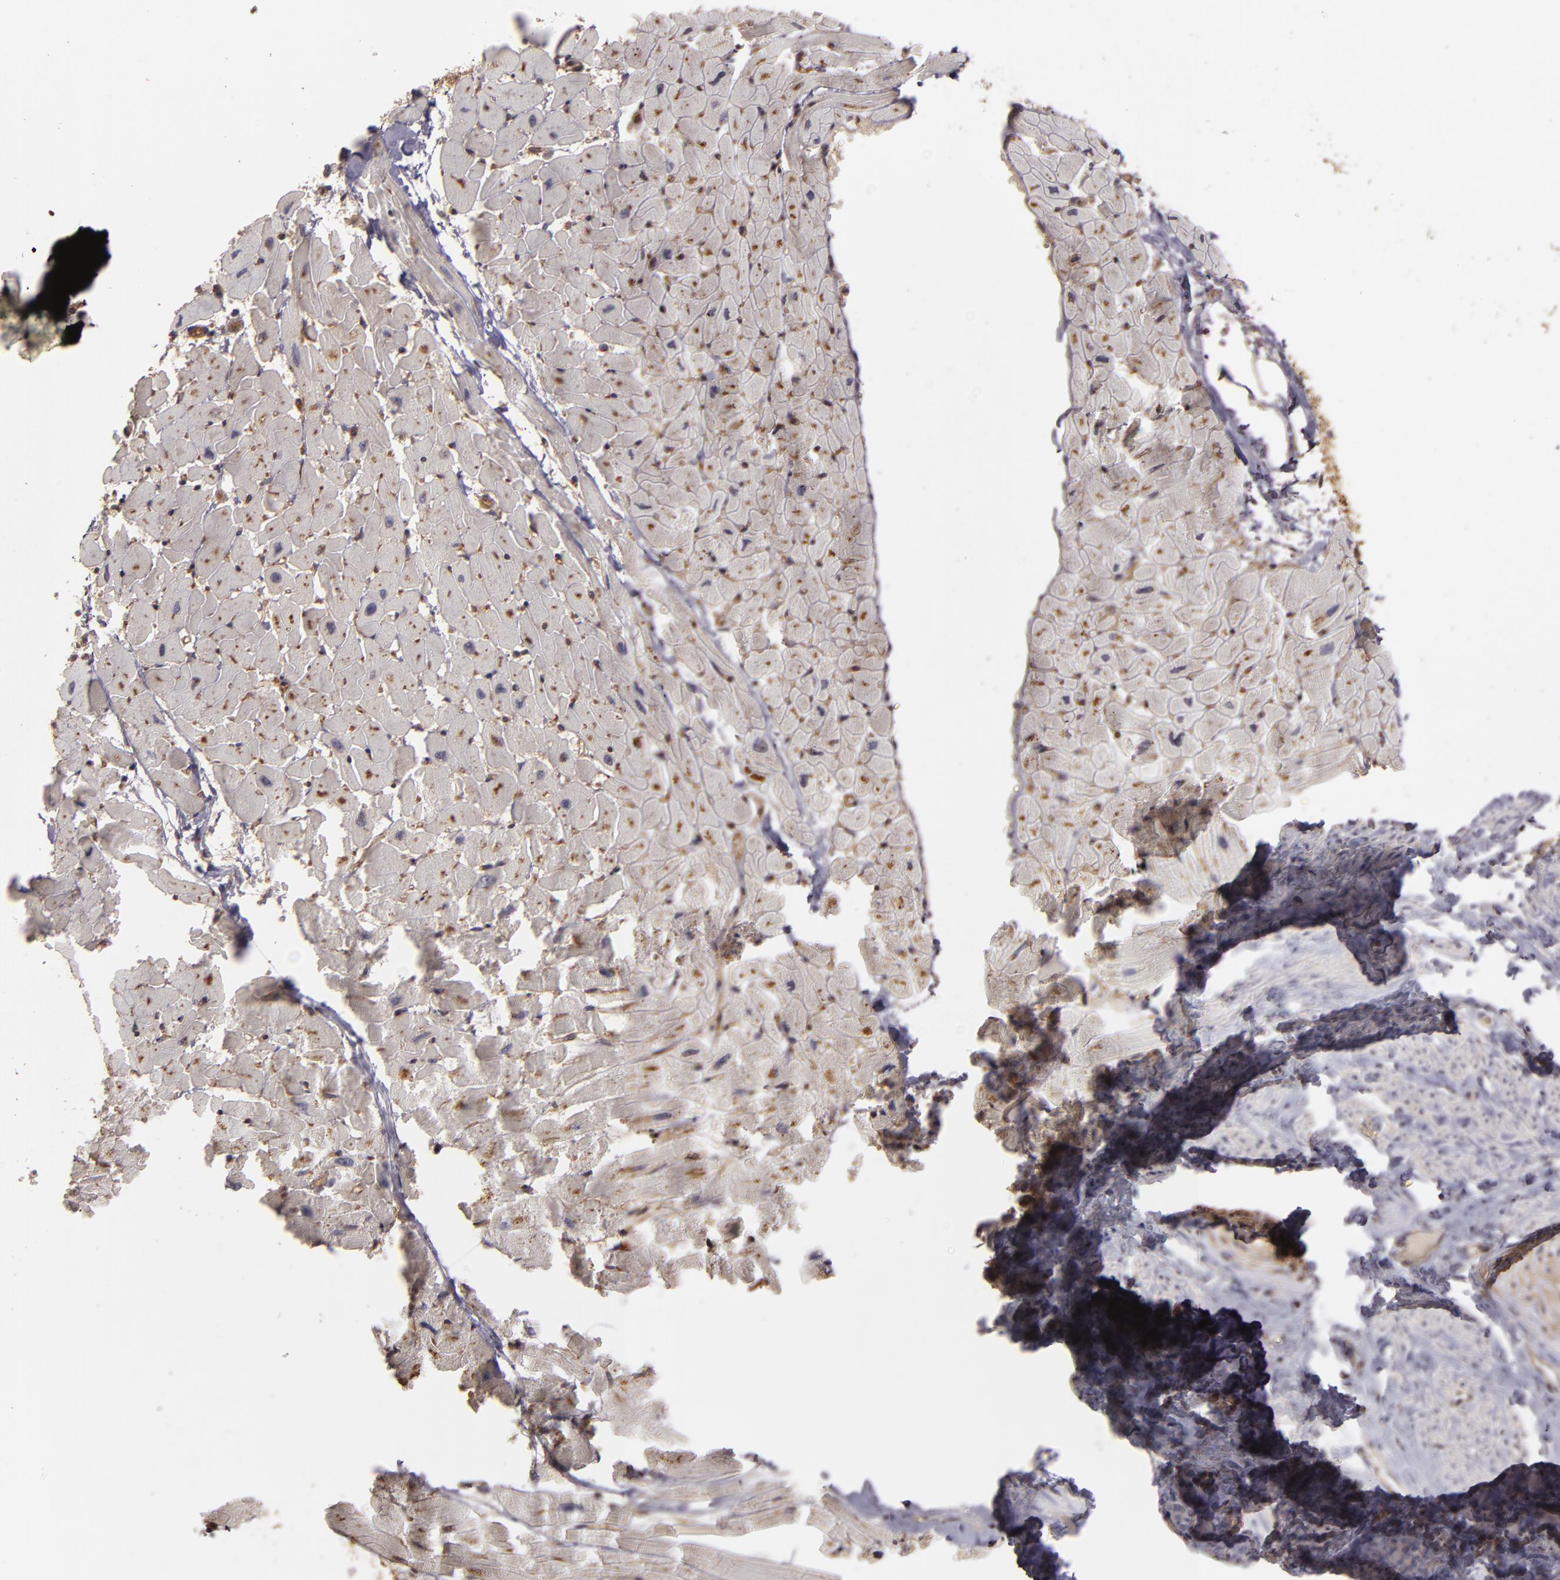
{"staining": {"intensity": "weak", "quantity": ">75%", "location": "cytoplasmic/membranous"}, "tissue": "heart muscle", "cell_type": "Cardiomyocytes", "image_type": "normal", "snomed": [{"axis": "morphology", "description": "Normal tissue, NOS"}, {"axis": "topography", "description": "Heart"}], "caption": "This is an image of immunohistochemistry staining of normal heart muscle, which shows weak staining in the cytoplasmic/membranous of cardiomyocytes.", "gene": "HRAS", "patient": {"sex": "female", "age": 19}}